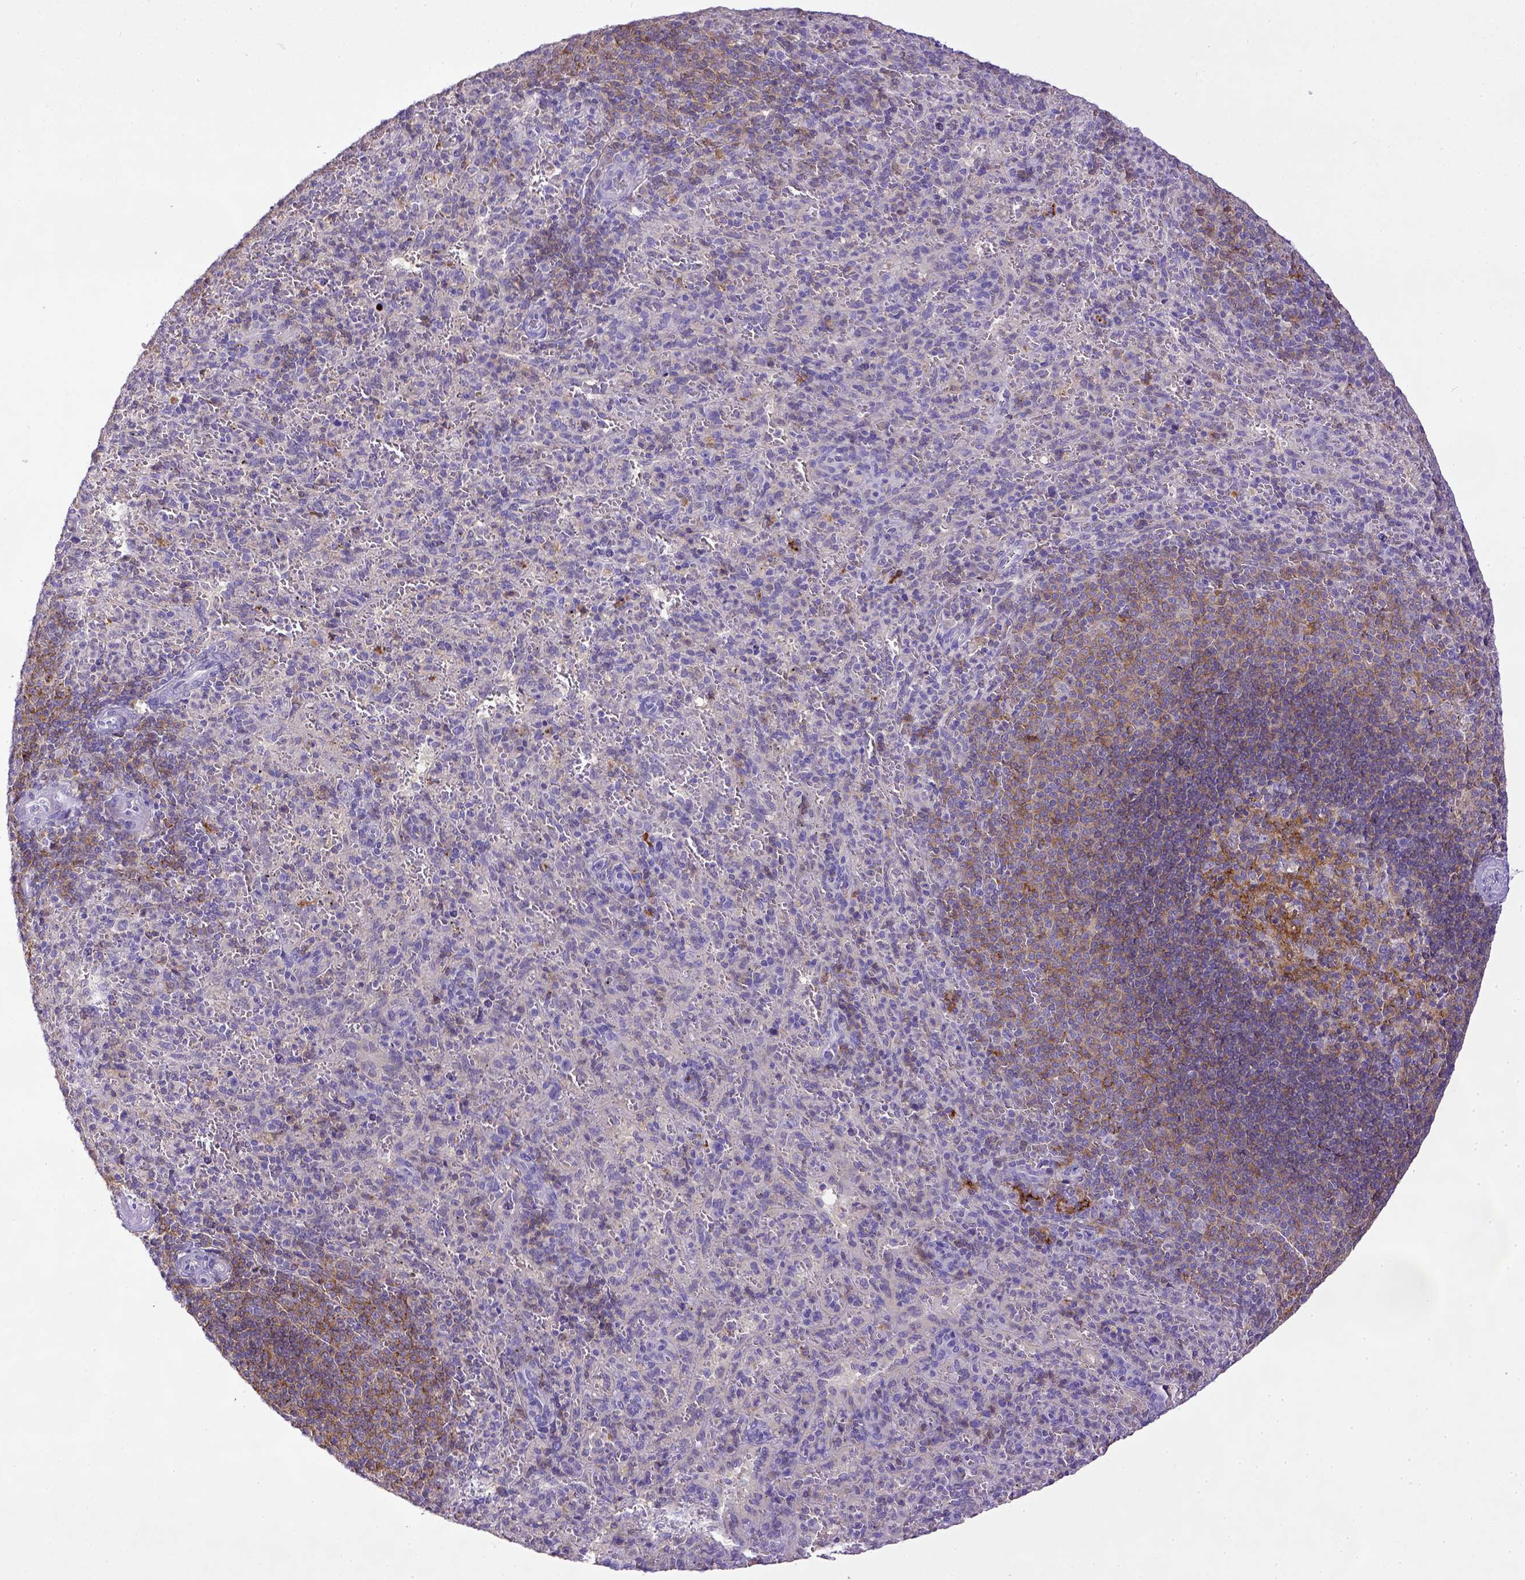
{"staining": {"intensity": "moderate", "quantity": "25%-75%", "location": "cytoplasmic/membranous"}, "tissue": "spleen", "cell_type": "Cells in red pulp", "image_type": "normal", "snomed": [{"axis": "morphology", "description": "Normal tissue, NOS"}, {"axis": "topography", "description": "Spleen"}], "caption": "Protein analysis of benign spleen displays moderate cytoplasmic/membranous positivity in about 25%-75% of cells in red pulp.", "gene": "CD40", "patient": {"sex": "male", "age": 57}}